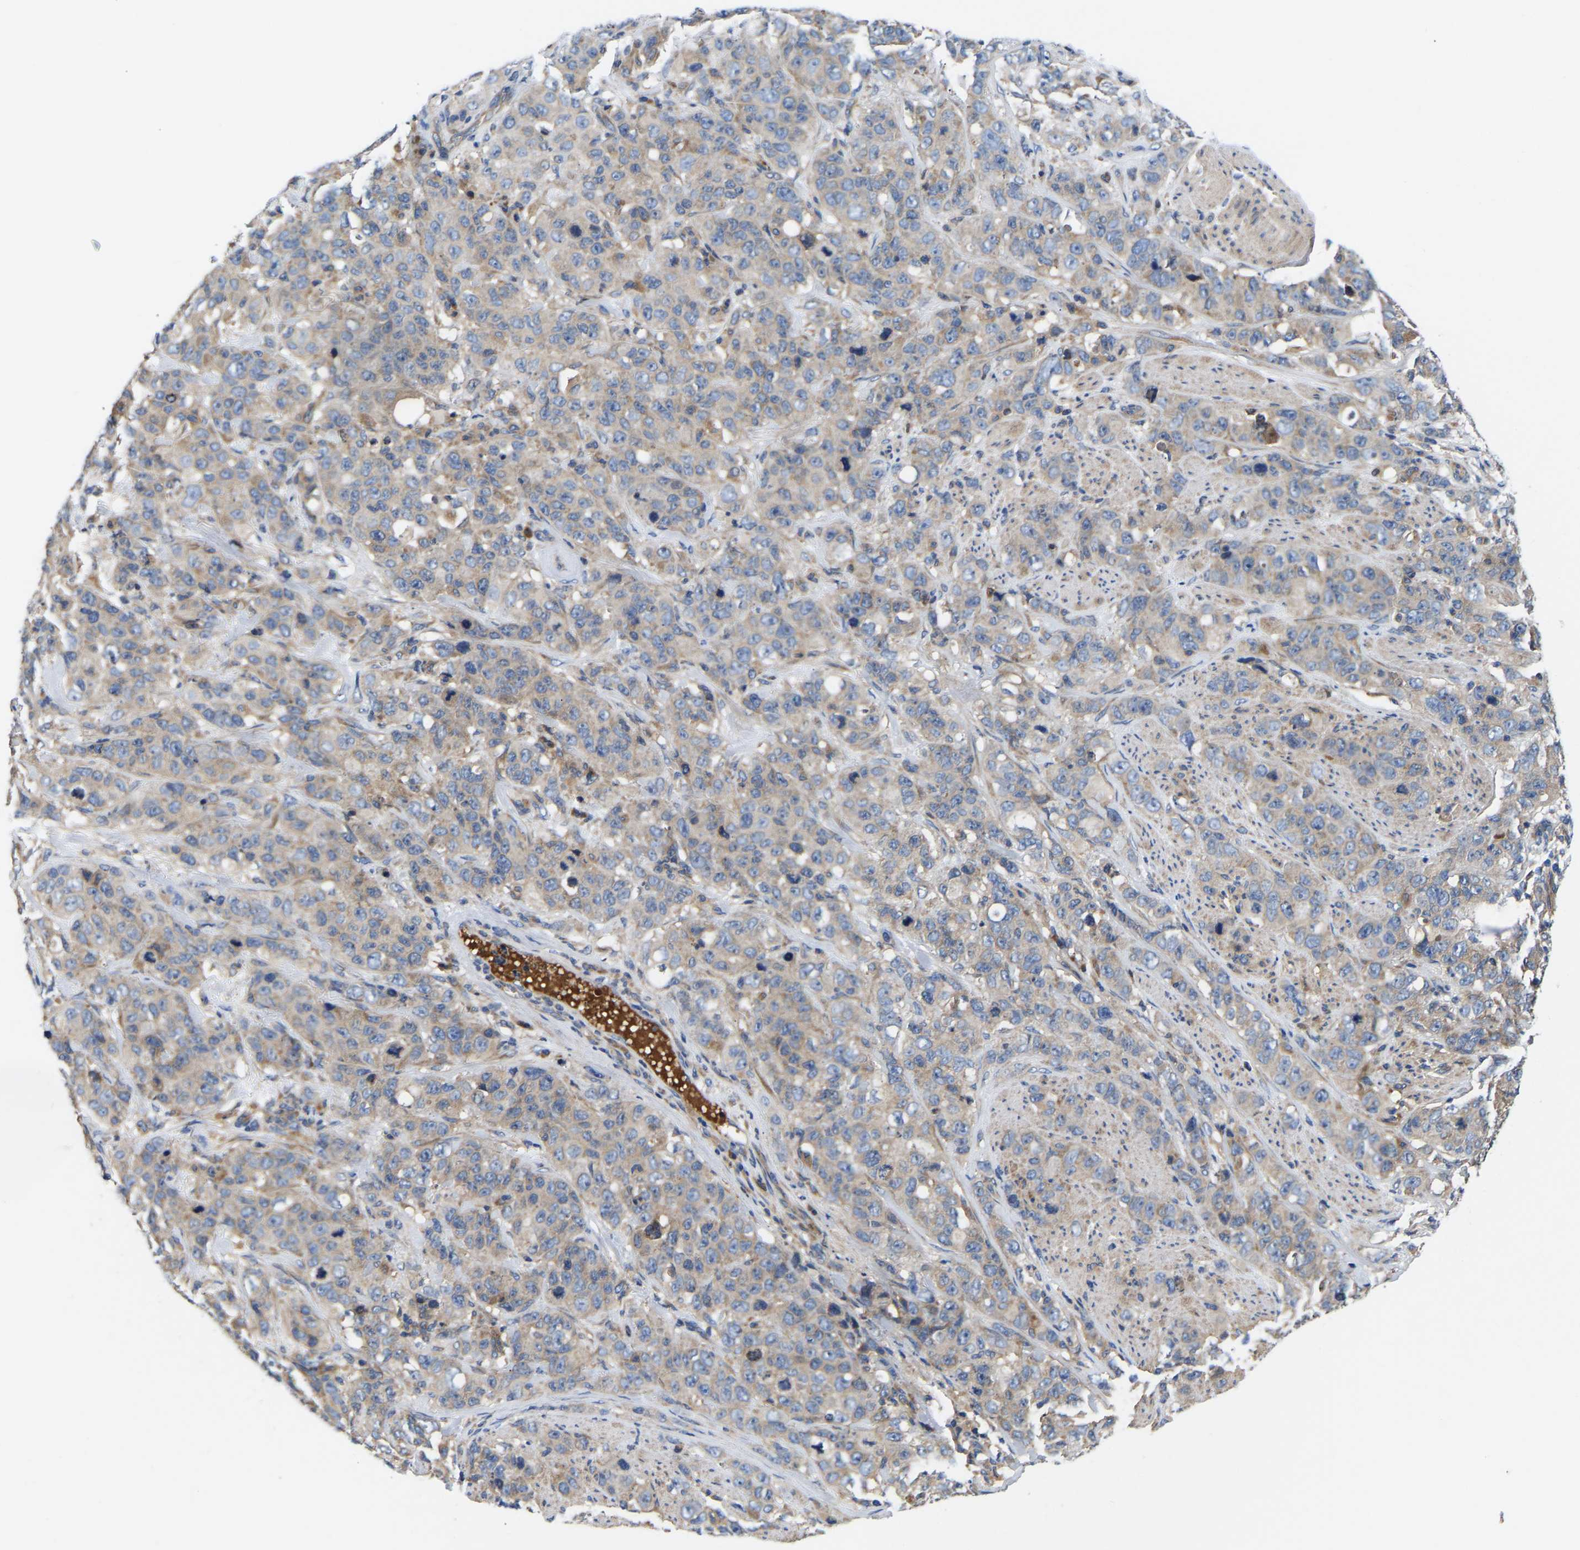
{"staining": {"intensity": "negative", "quantity": "none", "location": "none"}, "tissue": "stomach cancer", "cell_type": "Tumor cells", "image_type": "cancer", "snomed": [{"axis": "morphology", "description": "Adenocarcinoma, NOS"}, {"axis": "topography", "description": "Stomach"}], "caption": "This histopathology image is of stomach adenocarcinoma stained with immunohistochemistry to label a protein in brown with the nuclei are counter-stained blue. There is no positivity in tumor cells.", "gene": "AIMP2", "patient": {"sex": "male", "age": 48}}